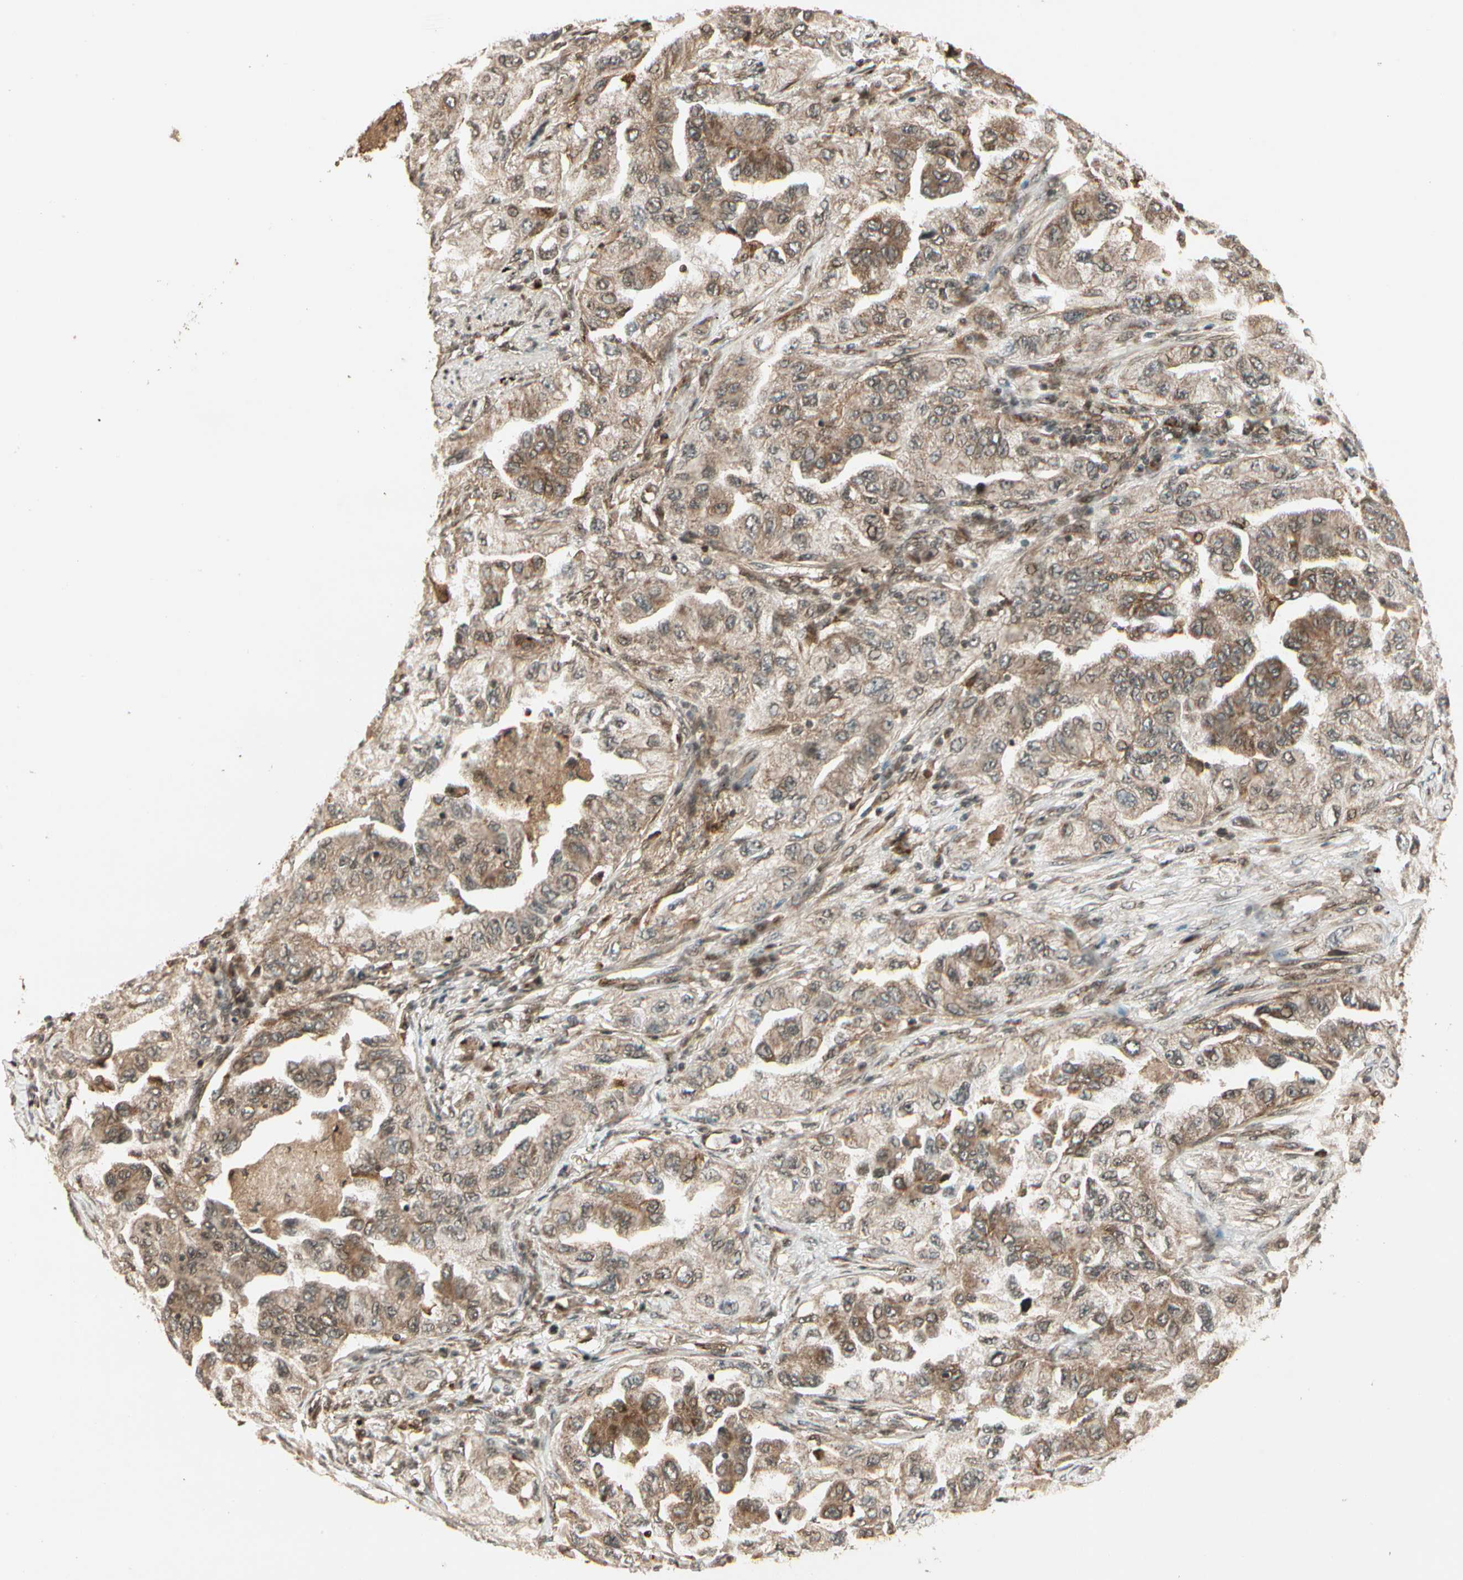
{"staining": {"intensity": "weak", "quantity": ">75%", "location": "cytoplasmic/membranous"}, "tissue": "lung cancer", "cell_type": "Tumor cells", "image_type": "cancer", "snomed": [{"axis": "morphology", "description": "Adenocarcinoma, NOS"}, {"axis": "topography", "description": "Lung"}], "caption": "Immunohistochemical staining of human adenocarcinoma (lung) shows low levels of weak cytoplasmic/membranous positivity in about >75% of tumor cells.", "gene": "GLUL", "patient": {"sex": "female", "age": 65}}